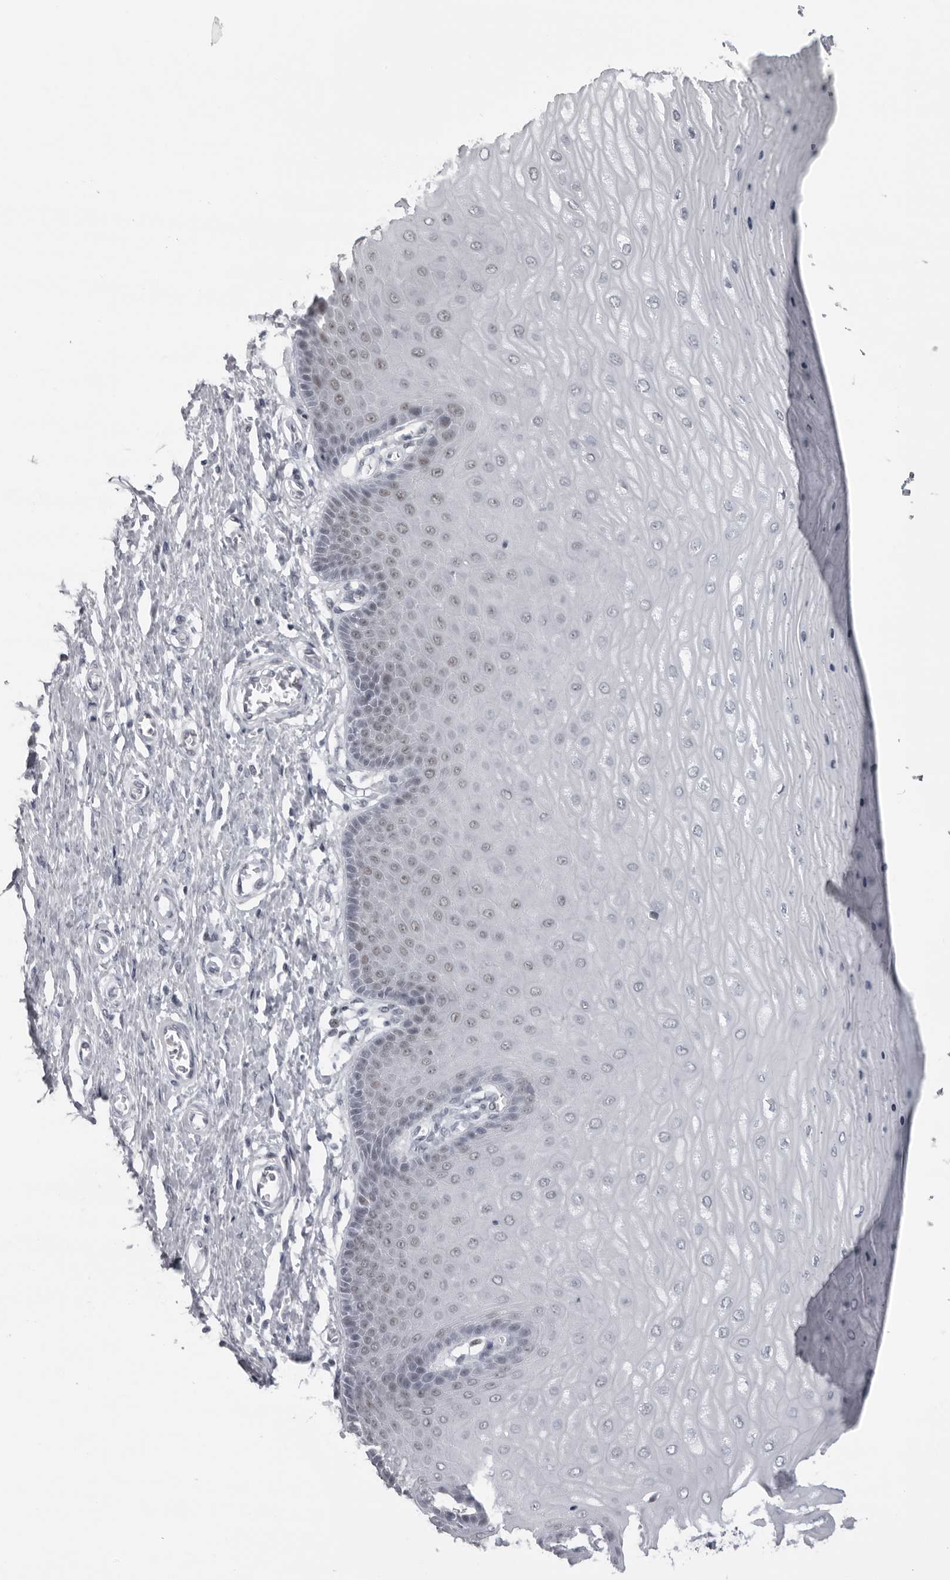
{"staining": {"intensity": "moderate", "quantity": "25%-75%", "location": "cytoplasmic/membranous,nuclear"}, "tissue": "cervix", "cell_type": "Glandular cells", "image_type": "normal", "snomed": [{"axis": "morphology", "description": "Normal tissue, NOS"}, {"axis": "topography", "description": "Cervix"}], "caption": "This image exhibits unremarkable cervix stained with IHC to label a protein in brown. The cytoplasmic/membranous,nuclear of glandular cells show moderate positivity for the protein. Nuclei are counter-stained blue.", "gene": "ESPN", "patient": {"sex": "female", "age": 55}}